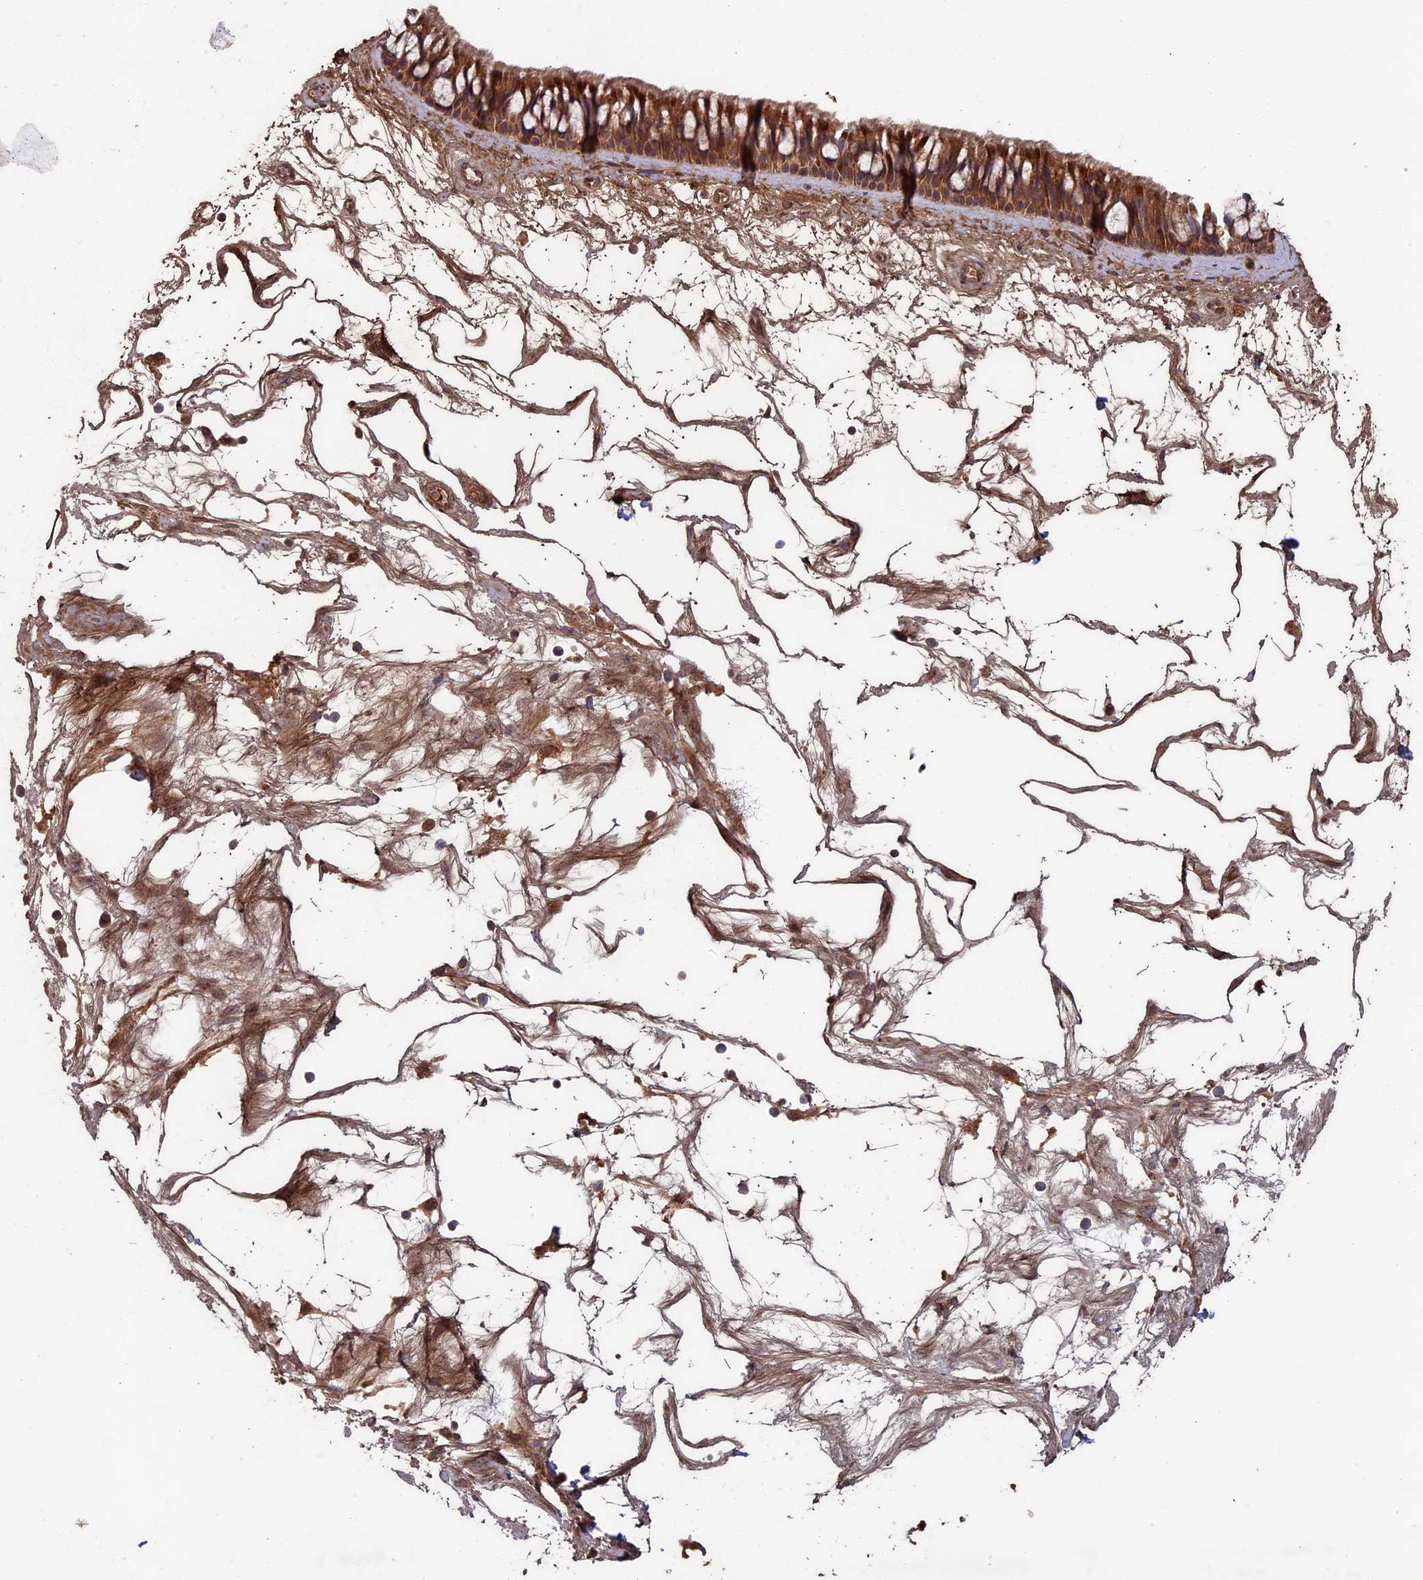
{"staining": {"intensity": "strong", "quantity": ">75%", "location": "cytoplasmic/membranous"}, "tissue": "nasopharynx", "cell_type": "Respiratory epithelial cells", "image_type": "normal", "snomed": [{"axis": "morphology", "description": "Normal tissue, NOS"}, {"axis": "topography", "description": "Nasopharynx"}], "caption": "The micrograph demonstrates immunohistochemical staining of normal nasopharynx. There is strong cytoplasmic/membranous expression is identified in about >75% of respiratory epithelial cells.", "gene": "RCCD1", "patient": {"sex": "male", "age": 64}}